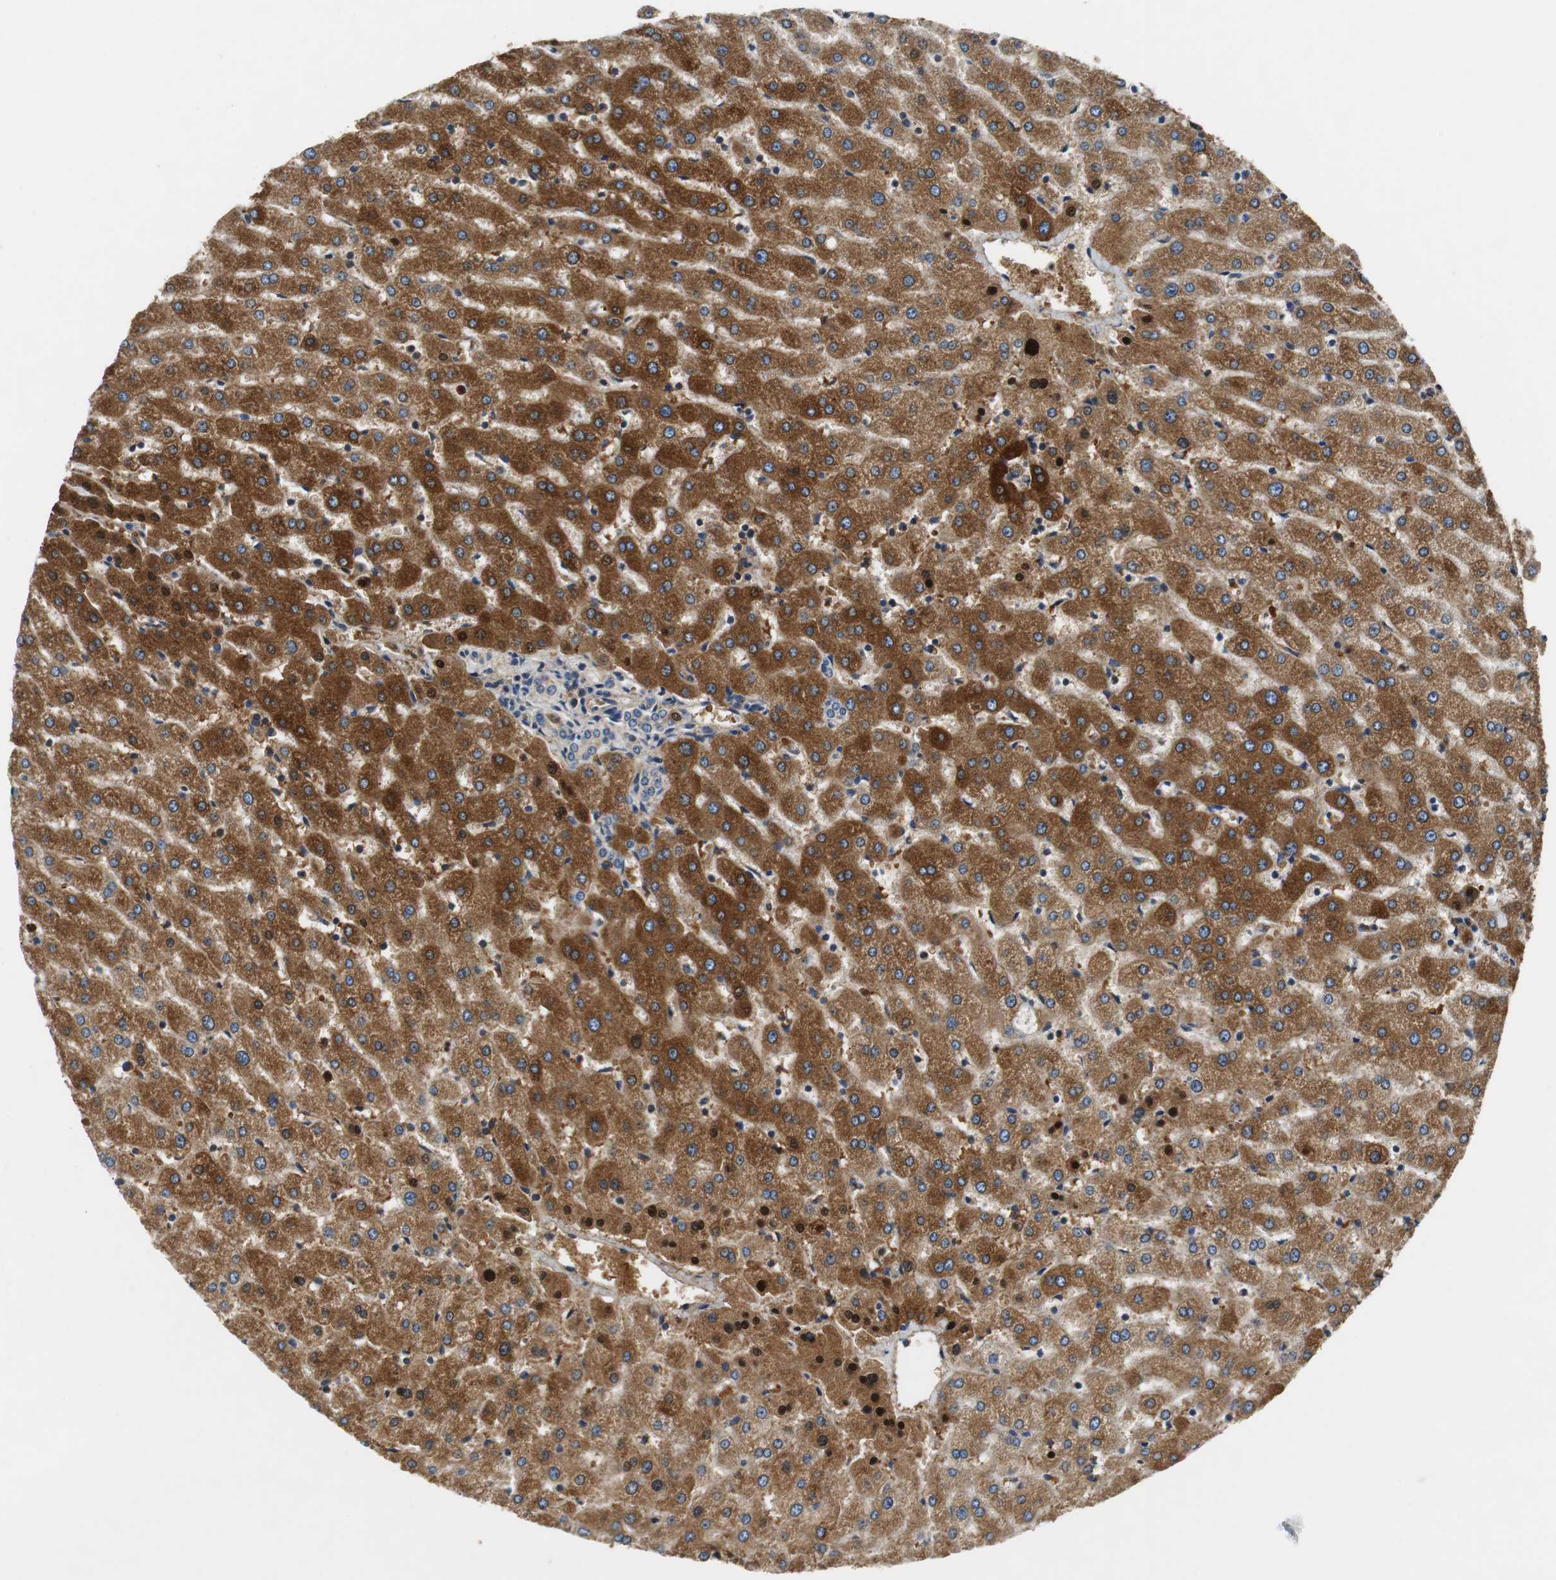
{"staining": {"intensity": "weak", "quantity": ">75%", "location": "cytoplasmic/membranous"}, "tissue": "liver", "cell_type": "Cholangiocytes", "image_type": "normal", "snomed": [{"axis": "morphology", "description": "Normal tissue, NOS"}, {"axis": "morphology", "description": "Fibrosis, NOS"}, {"axis": "topography", "description": "Liver"}], "caption": "A low amount of weak cytoplasmic/membranous expression is appreciated in about >75% of cholangiocytes in normal liver. (DAB IHC, brown staining for protein, blue staining for nuclei).", "gene": "ORM1", "patient": {"sex": "female", "age": 29}}